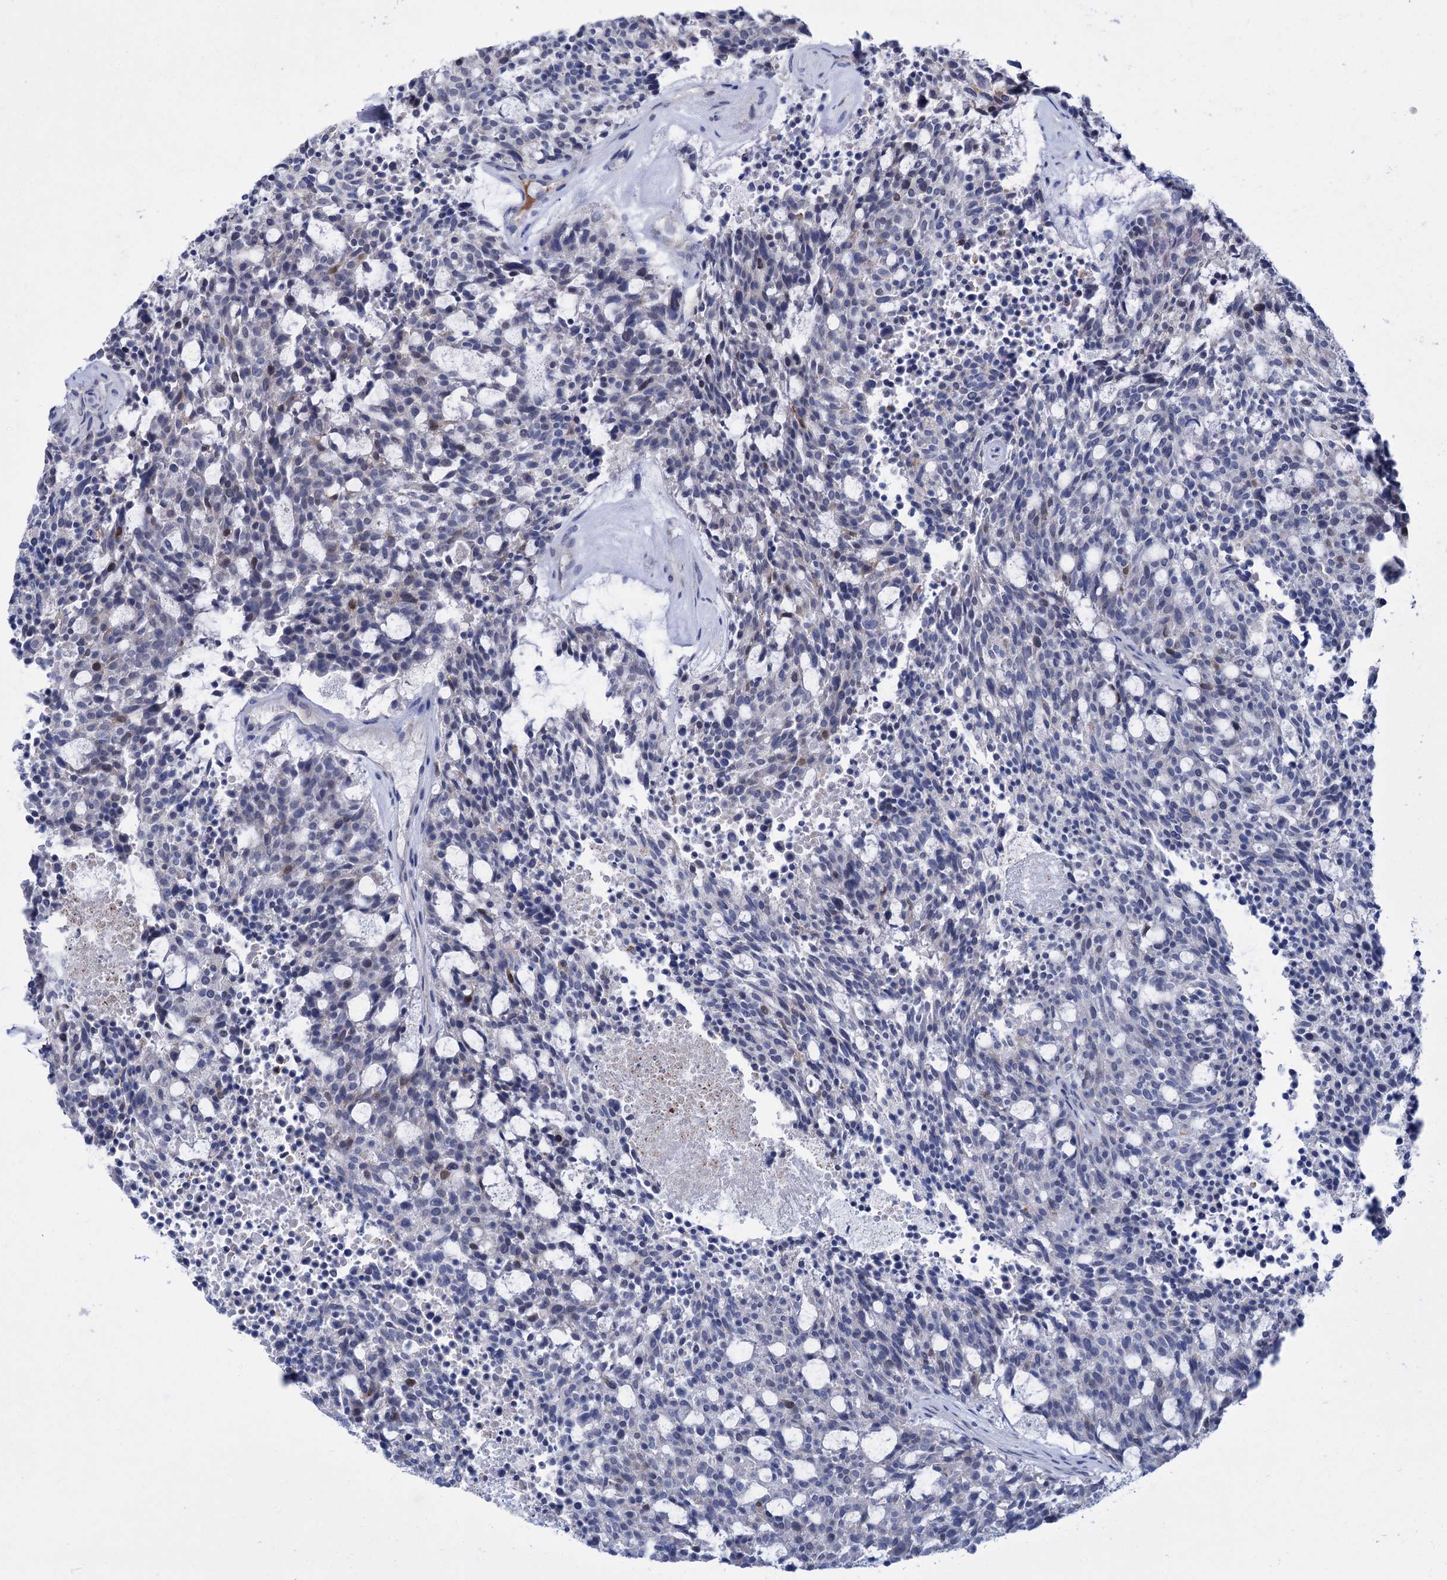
{"staining": {"intensity": "negative", "quantity": "none", "location": "none"}, "tissue": "carcinoid", "cell_type": "Tumor cells", "image_type": "cancer", "snomed": [{"axis": "morphology", "description": "Carcinoid, malignant, NOS"}, {"axis": "topography", "description": "Pancreas"}], "caption": "A histopathology image of carcinoid stained for a protein shows no brown staining in tumor cells.", "gene": "FAM111B", "patient": {"sex": "female", "age": 54}}